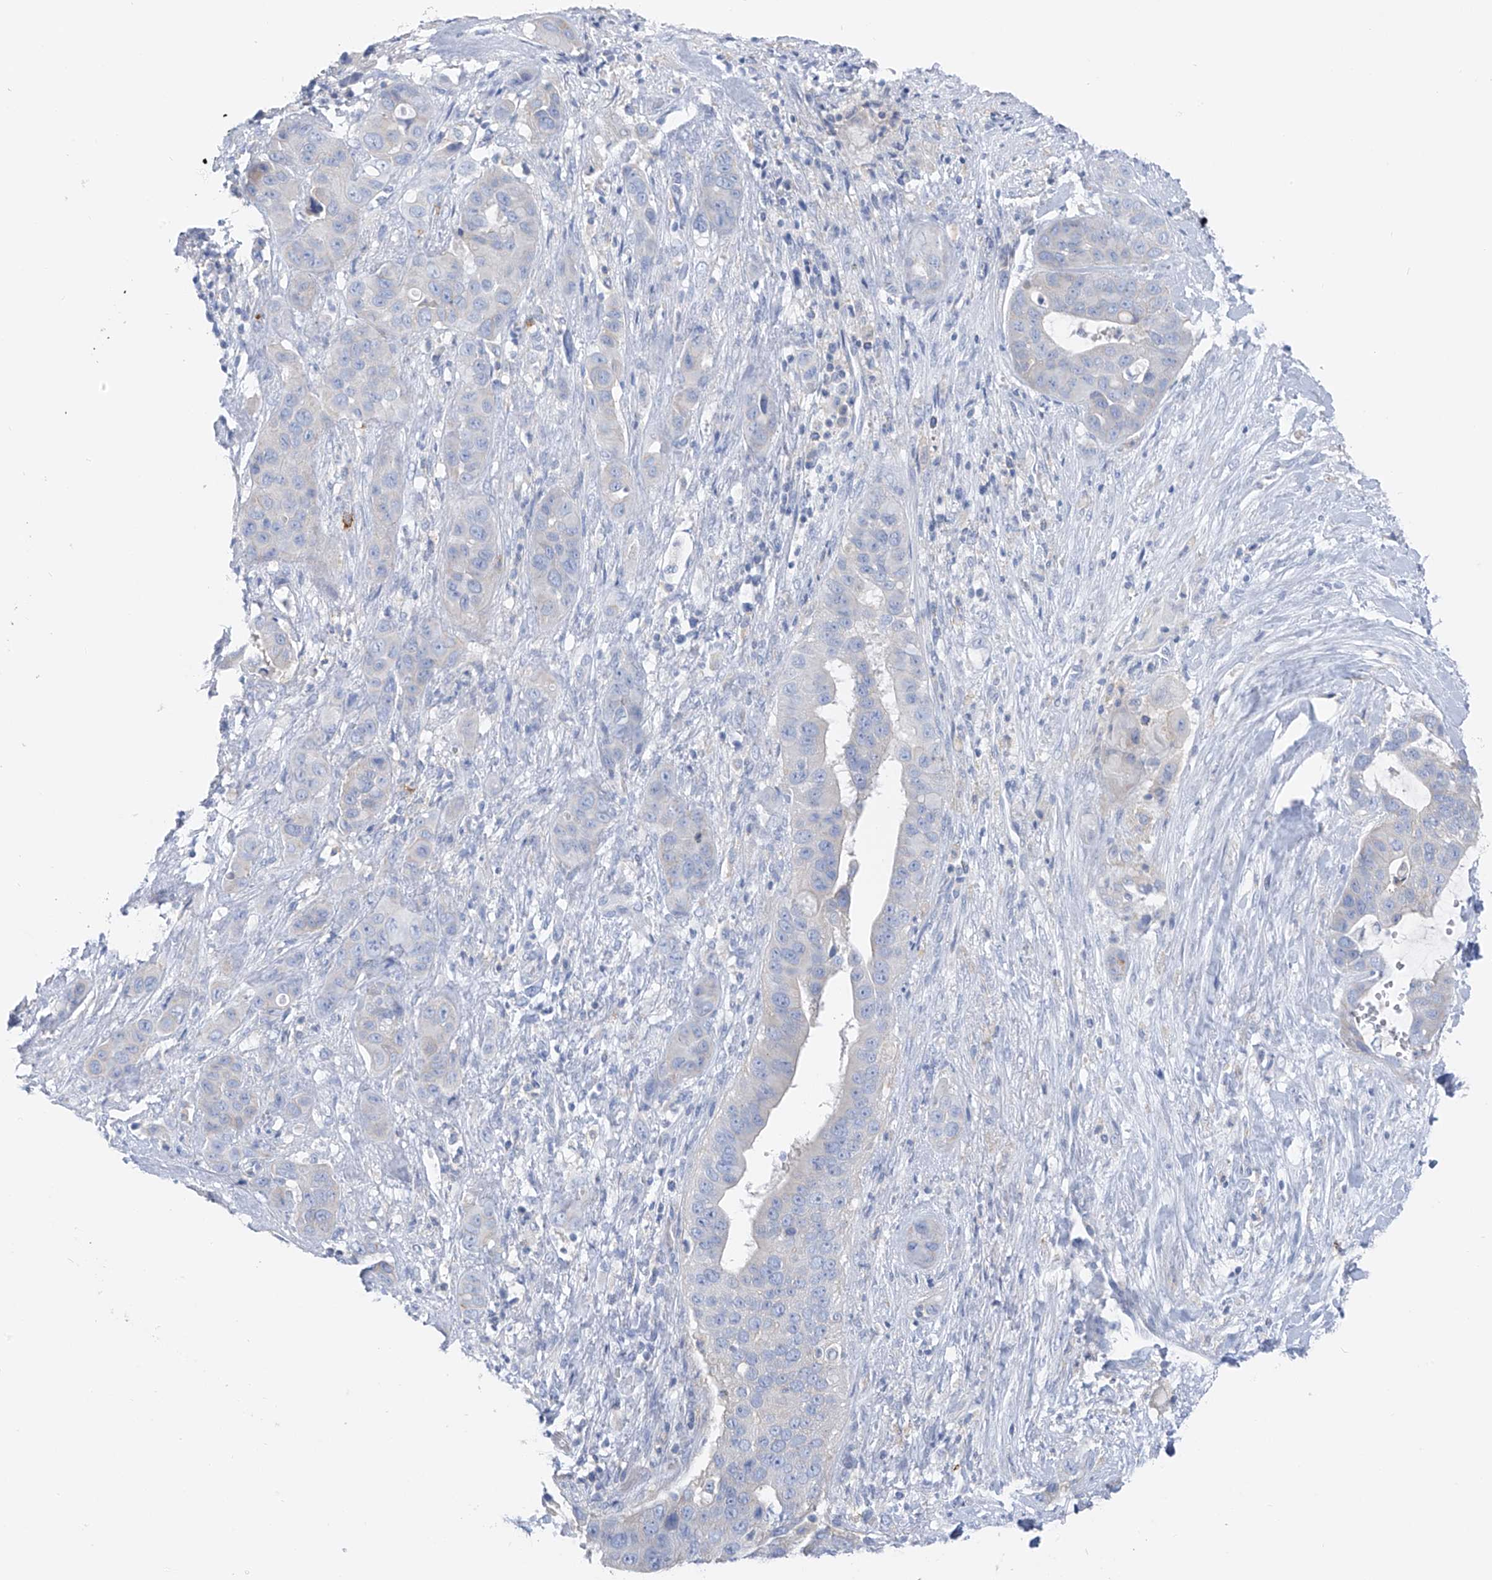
{"staining": {"intensity": "negative", "quantity": "none", "location": "none"}, "tissue": "liver cancer", "cell_type": "Tumor cells", "image_type": "cancer", "snomed": [{"axis": "morphology", "description": "Cholangiocarcinoma"}, {"axis": "topography", "description": "Liver"}], "caption": "Immunohistochemistry (IHC) of human liver cholangiocarcinoma demonstrates no staining in tumor cells.", "gene": "POMGNT2", "patient": {"sex": "female", "age": 52}}